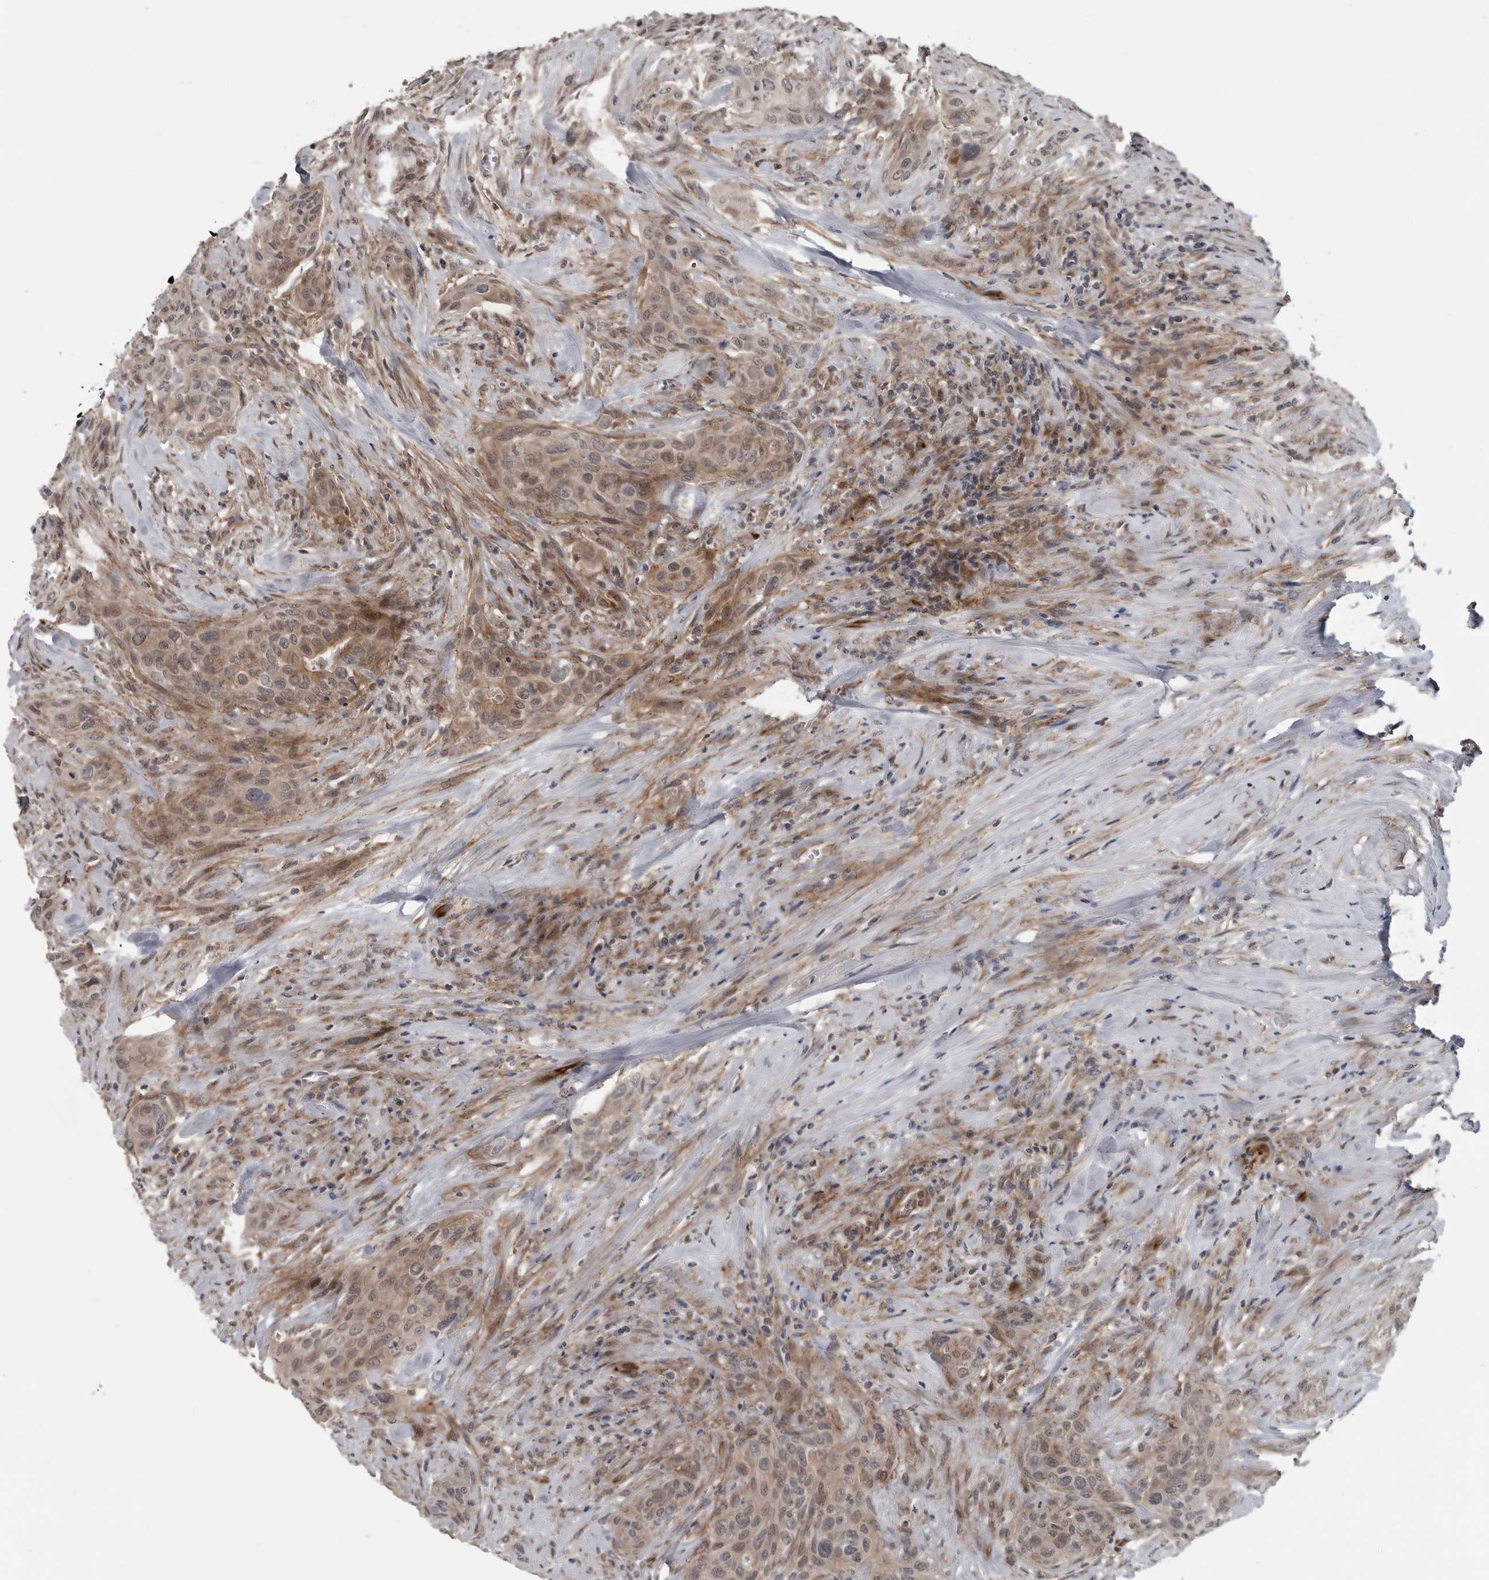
{"staining": {"intensity": "weak", "quantity": ">75%", "location": "cytoplasmic/membranous,nuclear"}, "tissue": "urothelial cancer", "cell_type": "Tumor cells", "image_type": "cancer", "snomed": [{"axis": "morphology", "description": "Urothelial carcinoma, High grade"}, {"axis": "topography", "description": "Urinary bladder"}], "caption": "Urothelial cancer stained with immunohistochemistry demonstrates weak cytoplasmic/membranous and nuclear staining in approximately >75% of tumor cells.", "gene": "FAAP100", "patient": {"sex": "male", "age": 35}}